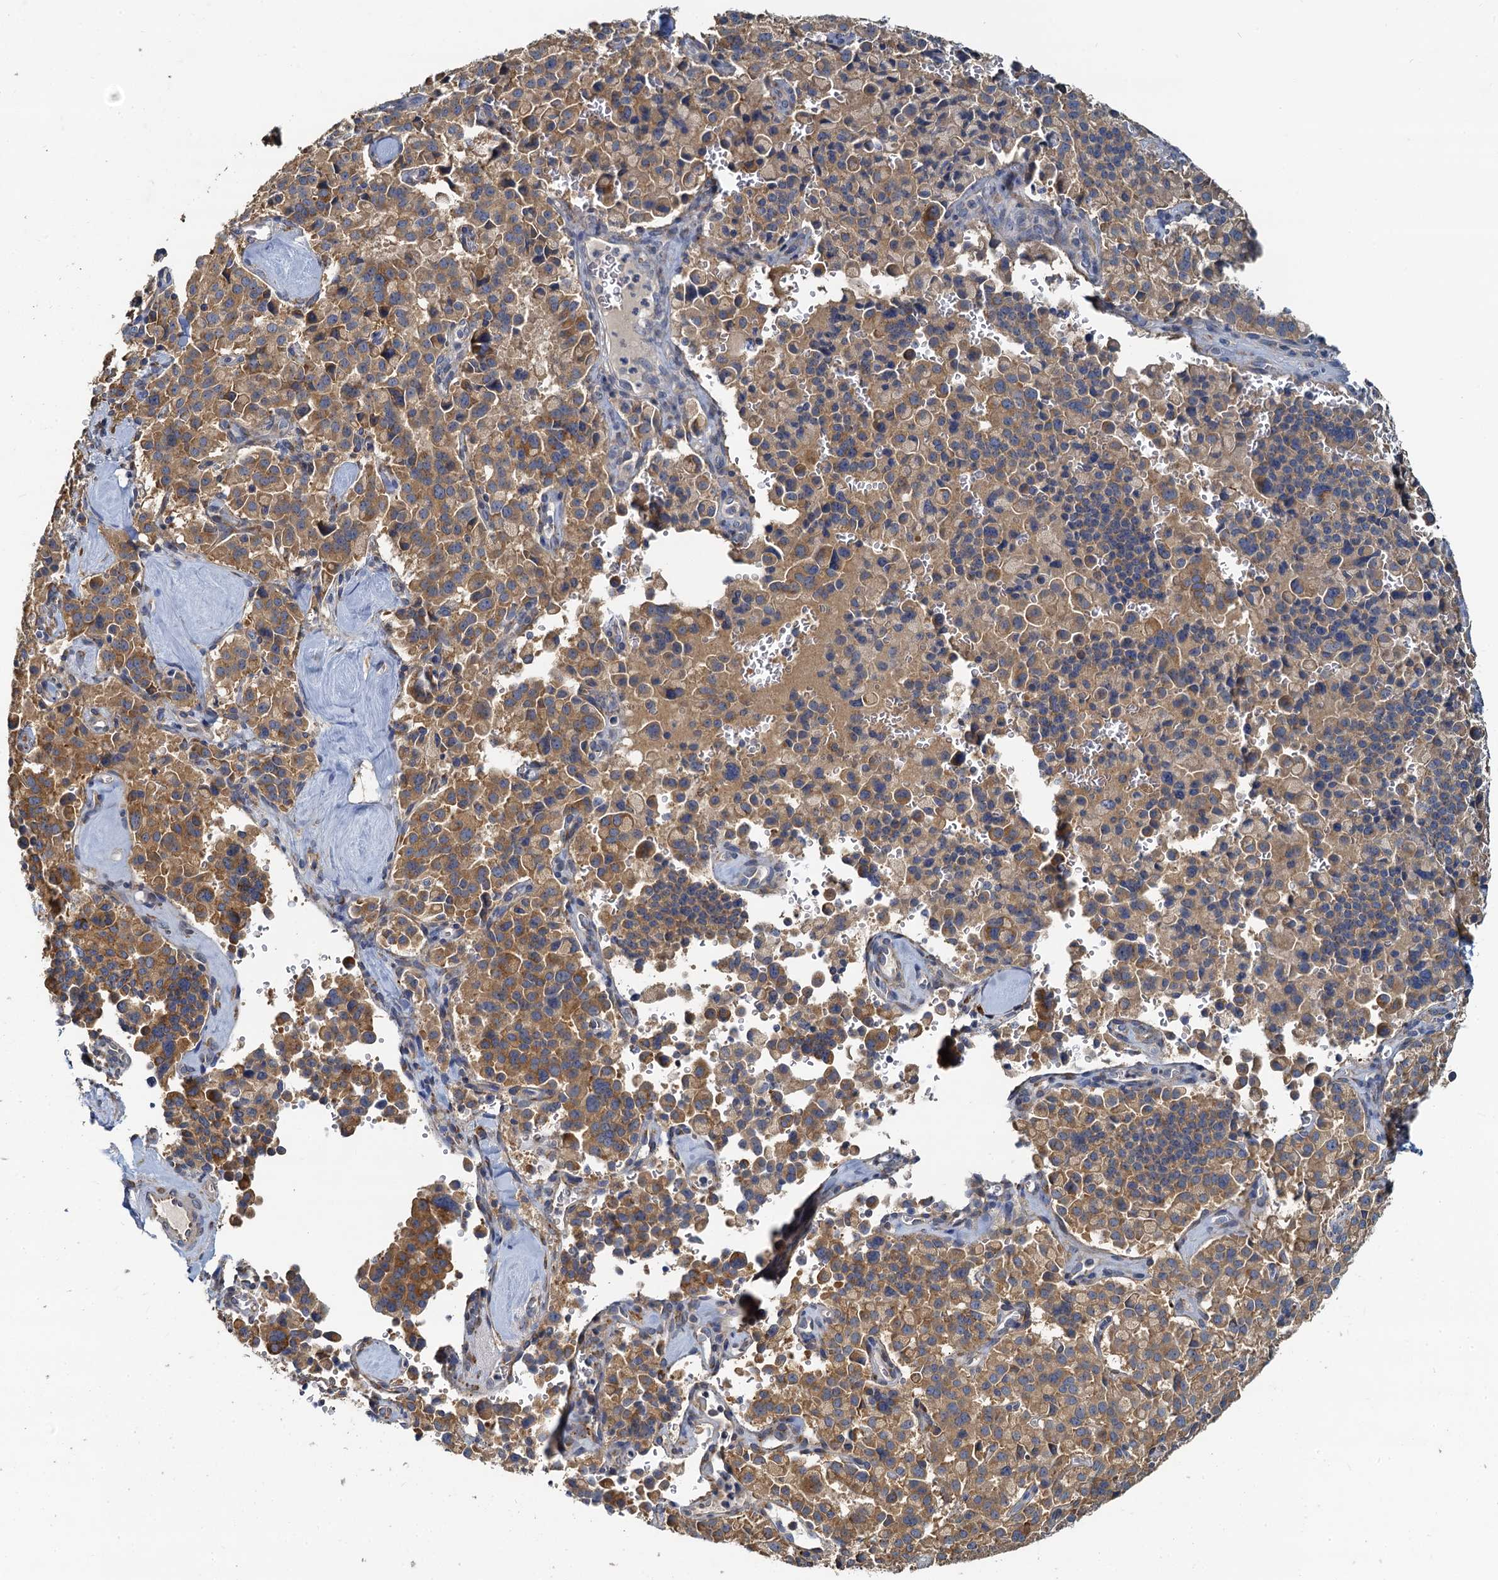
{"staining": {"intensity": "moderate", "quantity": ">75%", "location": "cytoplasmic/membranous"}, "tissue": "pancreatic cancer", "cell_type": "Tumor cells", "image_type": "cancer", "snomed": [{"axis": "morphology", "description": "Adenocarcinoma, NOS"}, {"axis": "topography", "description": "Pancreas"}], "caption": "Pancreatic adenocarcinoma was stained to show a protein in brown. There is medium levels of moderate cytoplasmic/membranous expression in approximately >75% of tumor cells. Immunohistochemistry (ihc) stains the protein in brown and the nuclei are stained blue.", "gene": "NKAPD1", "patient": {"sex": "male", "age": 65}}